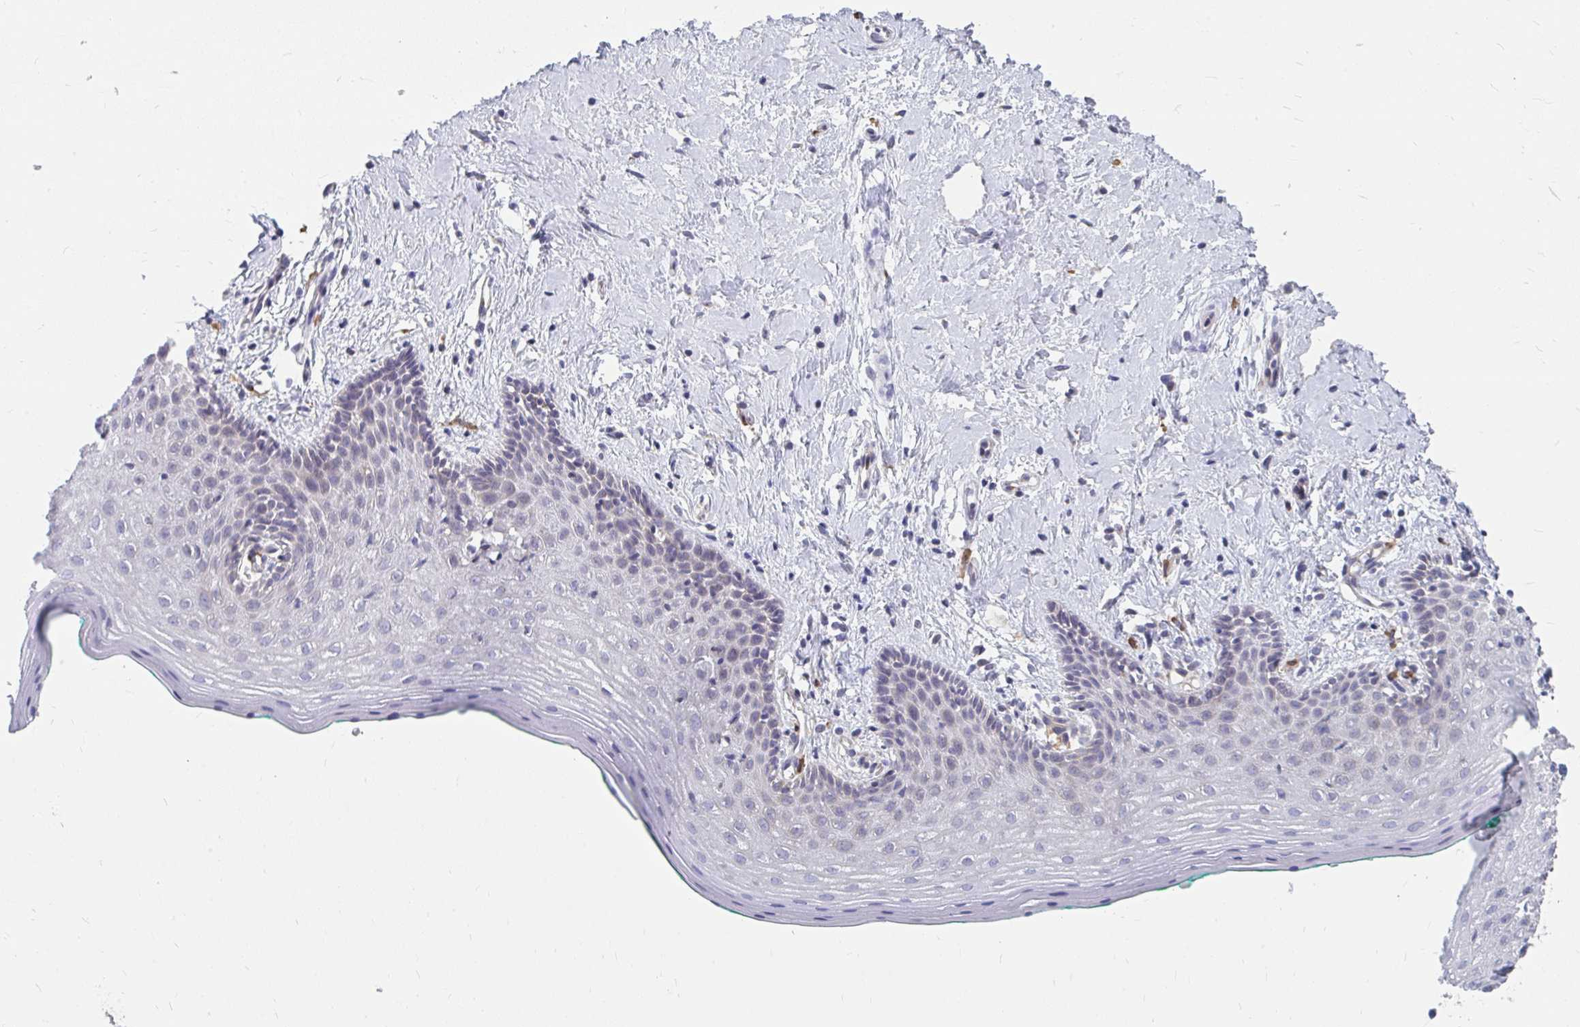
{"staining": {"intensity": "moderate", "quantity": "<25%", "location": "cytoplasmic/membranous"}, "tissue": "vagina", "cell_type": "Squamous epithelial cells", "image_type": "normal", "snomed": [{"axis": "morphology", "description": "Normal tissue, NOS"}, {"axis": "topography", "description": "Vagina"}], "caption": "Immunohistochemistry (IHC) histopathology image of unremarkable vagina: vagina stained using immunohistochemistry (IHC) reveals low levels of moderate protein expression localized specifically in the cytoplasmic/membranous of squamous epithelial cells, appearing as a cytoplasmic/membranous brown color.", "gene": "PABIR3", "patient": {"sex": "female", "age": 42}}